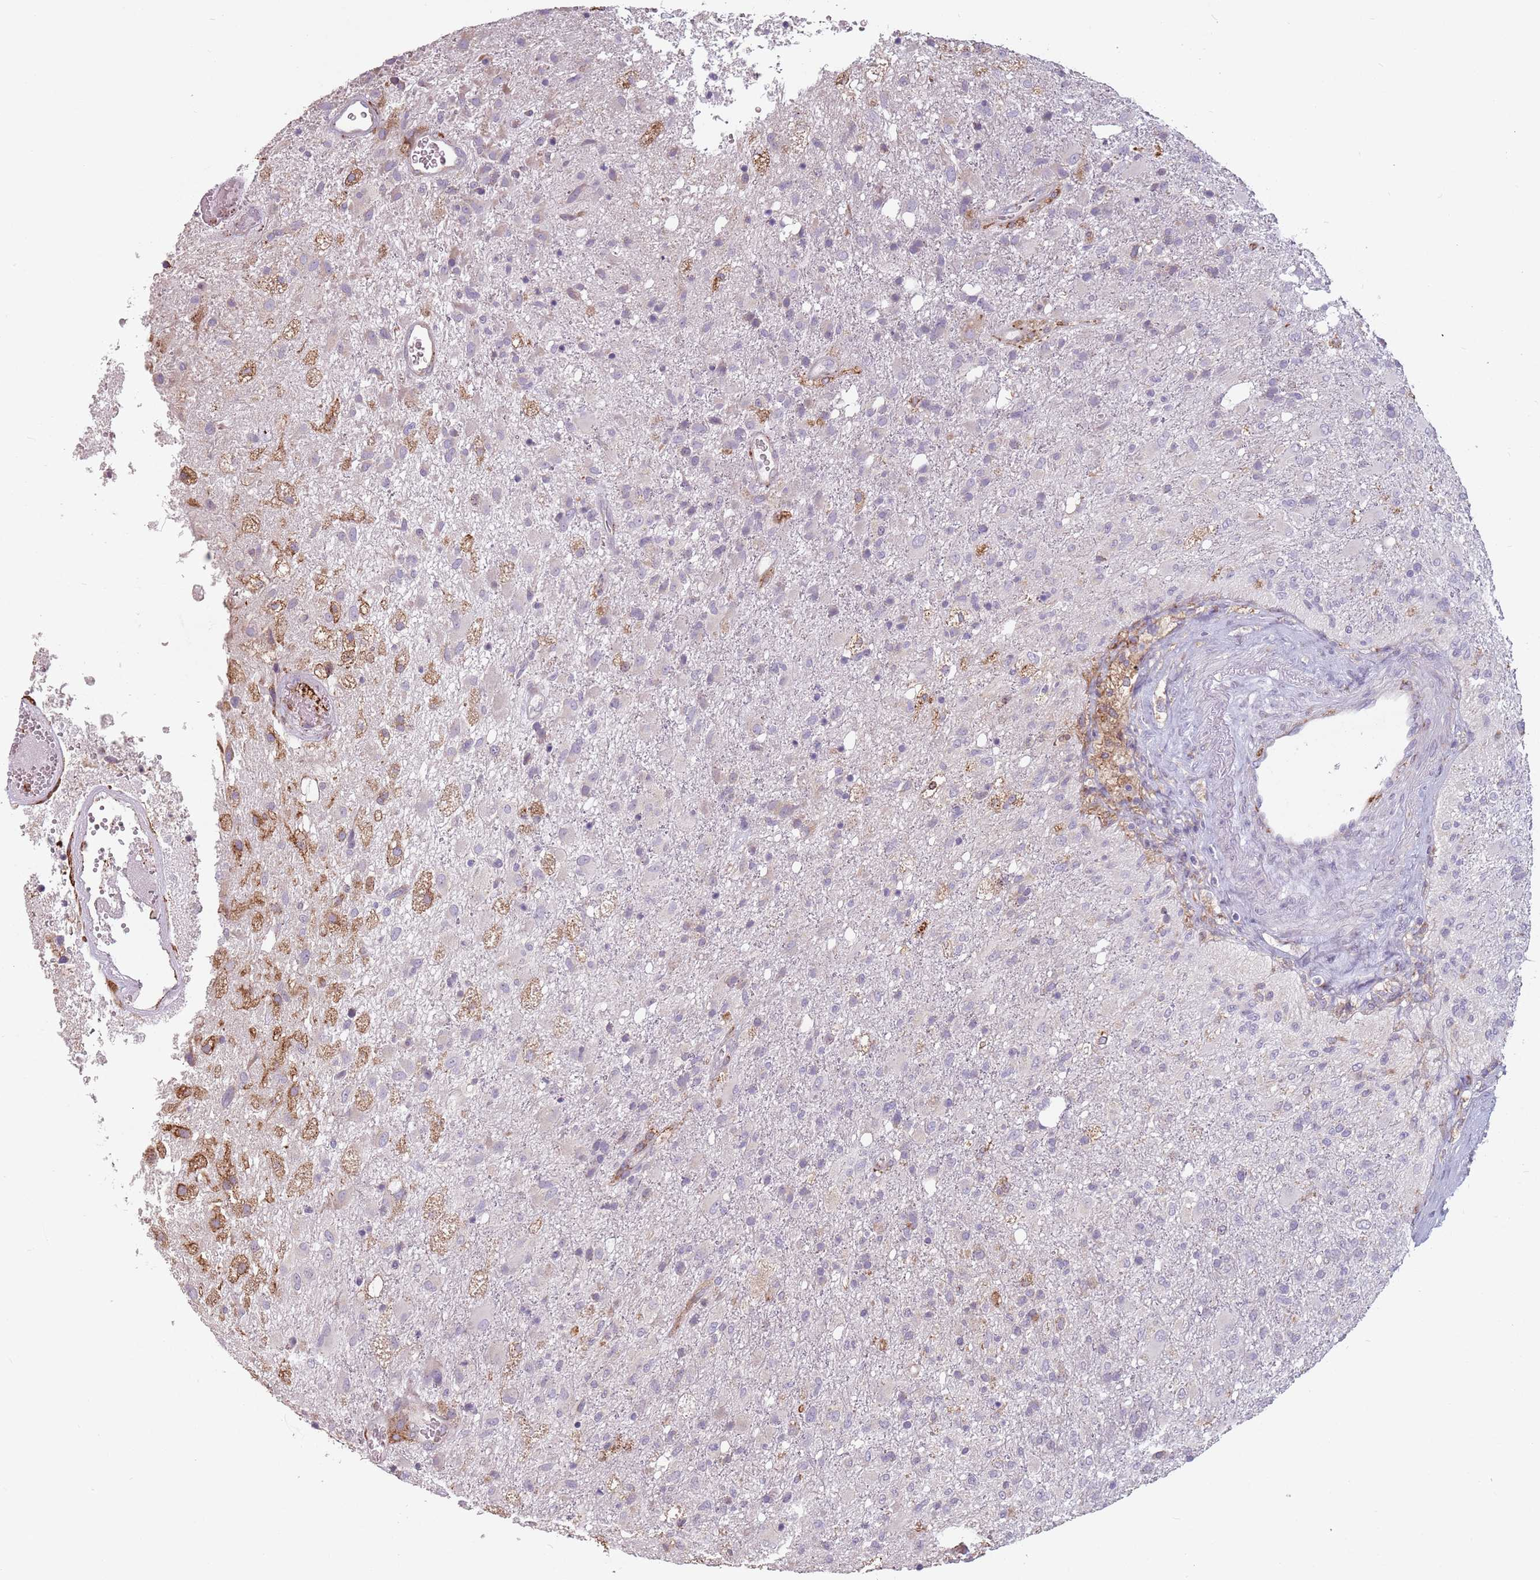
{"staining": {"intensity": "negative", "quantity": "none", "location": "none"}, "tissue": "glioma", "cell_type": "Tumor cells", "image_type": "cancer", "snomed": [{"axis": "morphology", "description": "Glioma, malignant, High grade"}, {"axis": "topography", "description": "Brain"}], "caption": "An image of malignant high-grade glioma stained for a protein reveals no brown staining in tumor cells. (DAB (3,3'-diaminobenzidine) IHC with hematoxylin counter stain).", "gene": "RPS9", "patient": {"sex": "female", "age": 74}}